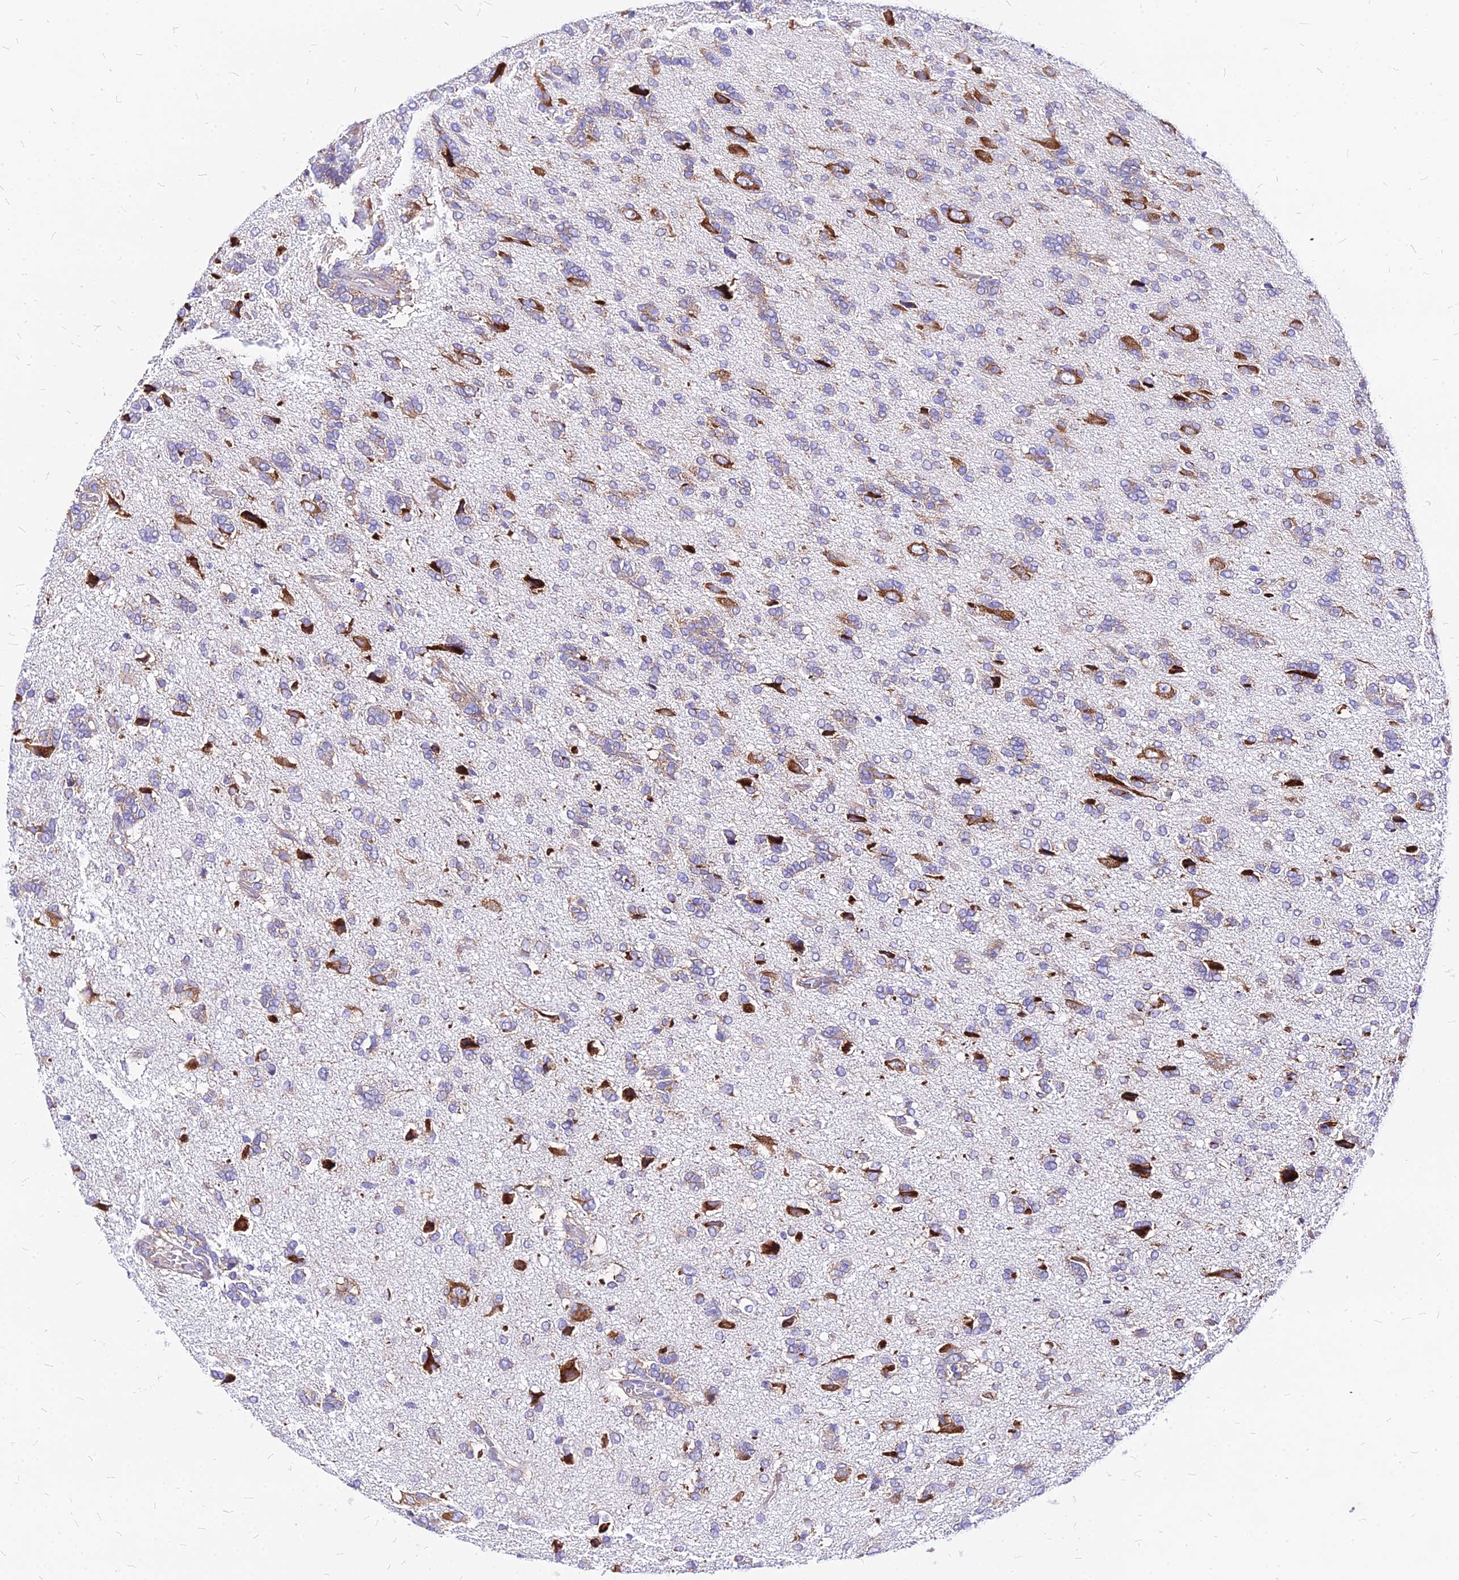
{"staining": {"intensity": "negative", "quantity": "none", "location": "none"}, "tissue": "glioma", "cell_type": "Tumor cells", "image_type": "cancer", "snomed": [{"axis": "morphology", "description": "Glioma, malignant, High grade"}, {"axis": "topography", "description": "Brain"}], "caption": "A photomicrograph of malignant glioma (high-grade) stained for a protein shows no brown staining in tumor cells.", "gene": "RPL19", "patient": {"sex": "female", "age": 59}}